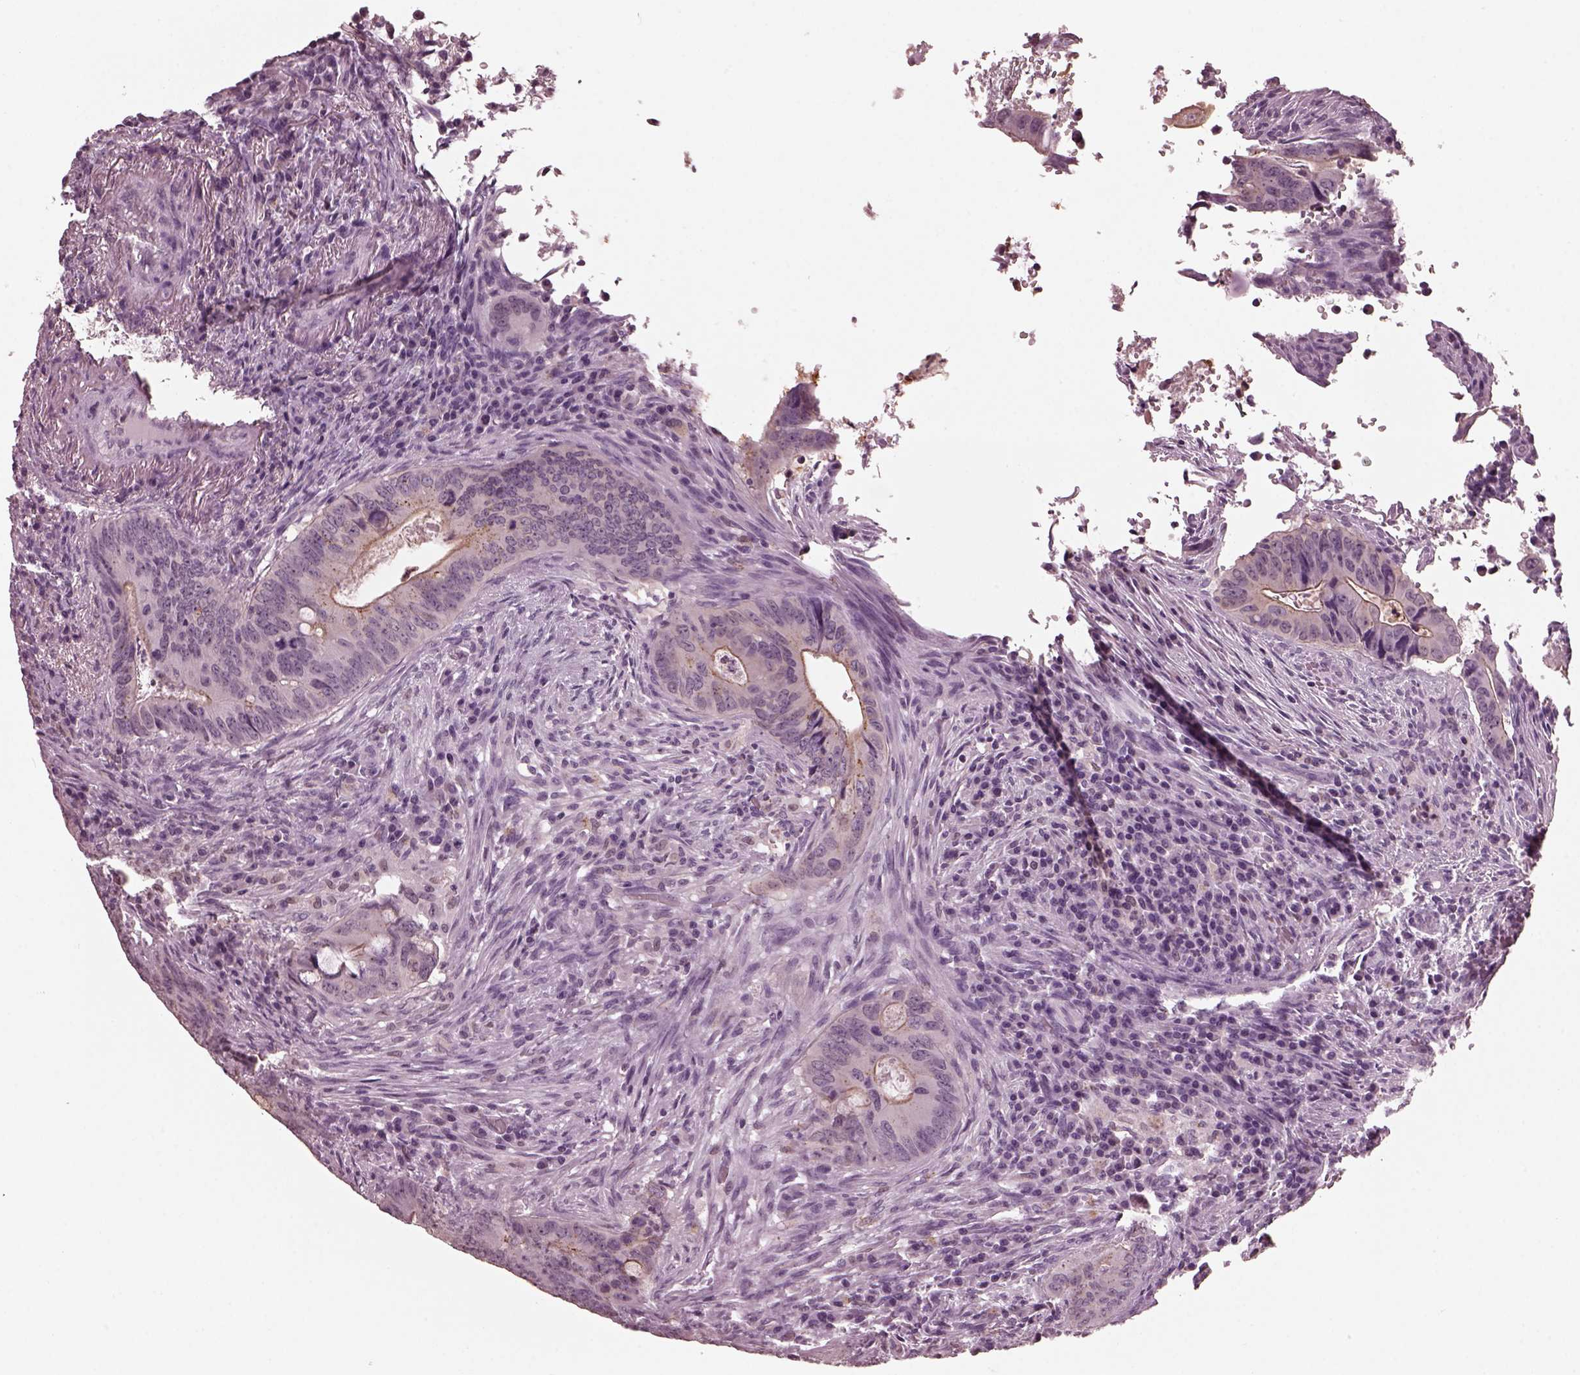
{"staining": {"intensity": "weak", "quantity": "<25%", "location": "cytoplasmic/membranous"}, "tissue": "colorectal cancer", "cell_type": "Tumor cells", "image_type": "cancer", "snomed": [{"axis": "morphology", "description": "Adenocarcinoma, NOS"}, {"axis": "topography", "description": "Colon"}], "caption": "Tumor cells are negative for protein expression in human colorectal cancer.", "gene": "TSKS", "patient": {"sex": "female", "age": 74}}